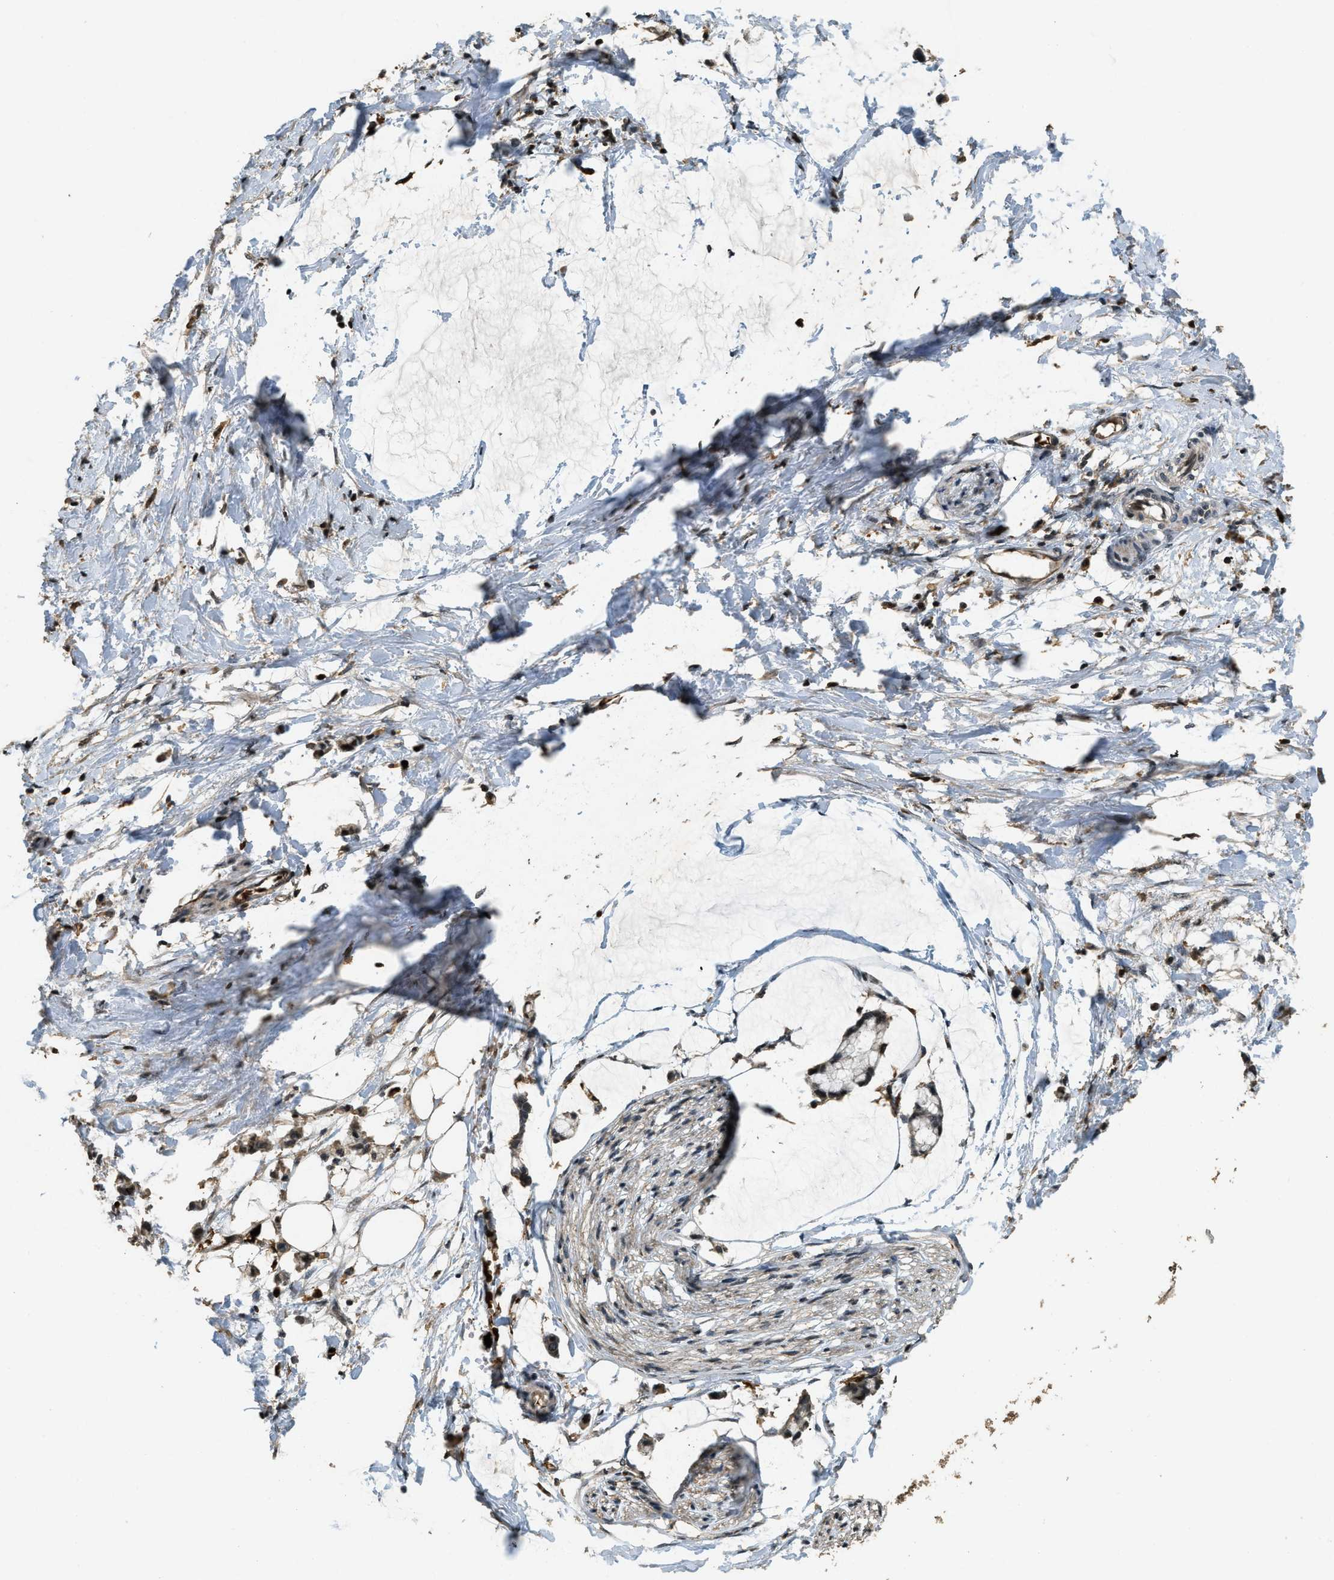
{"staining": {"intensity": "moderate", "quantity": ">75%", "location": "cytoplasmic/membranous,nuclear"}, "tissue": "adipose tissue", "cell_type": "Adipocytes", "image_type": "normal", "snomed": [{"axis": "morphology", "description": "Normal tissue, NOS"}, {"axis": "morphology", "description": "Adenocarcinoma, NOS"}, {"axis": "topography", "description": "Colon"}, {"axis": "topography", "description": "Peripheral nerve tissue"}], "caption": "High-power microscopy captured an immunohistochemistry (IHC) histopathology image of unremarkable adipose tissue, revealing moderate cytoplasmic/membranous,nuclear positivity in about >75% of adipocytes.", "gene": "RNF141", "patient": {"sex": "male", "age": 14}}